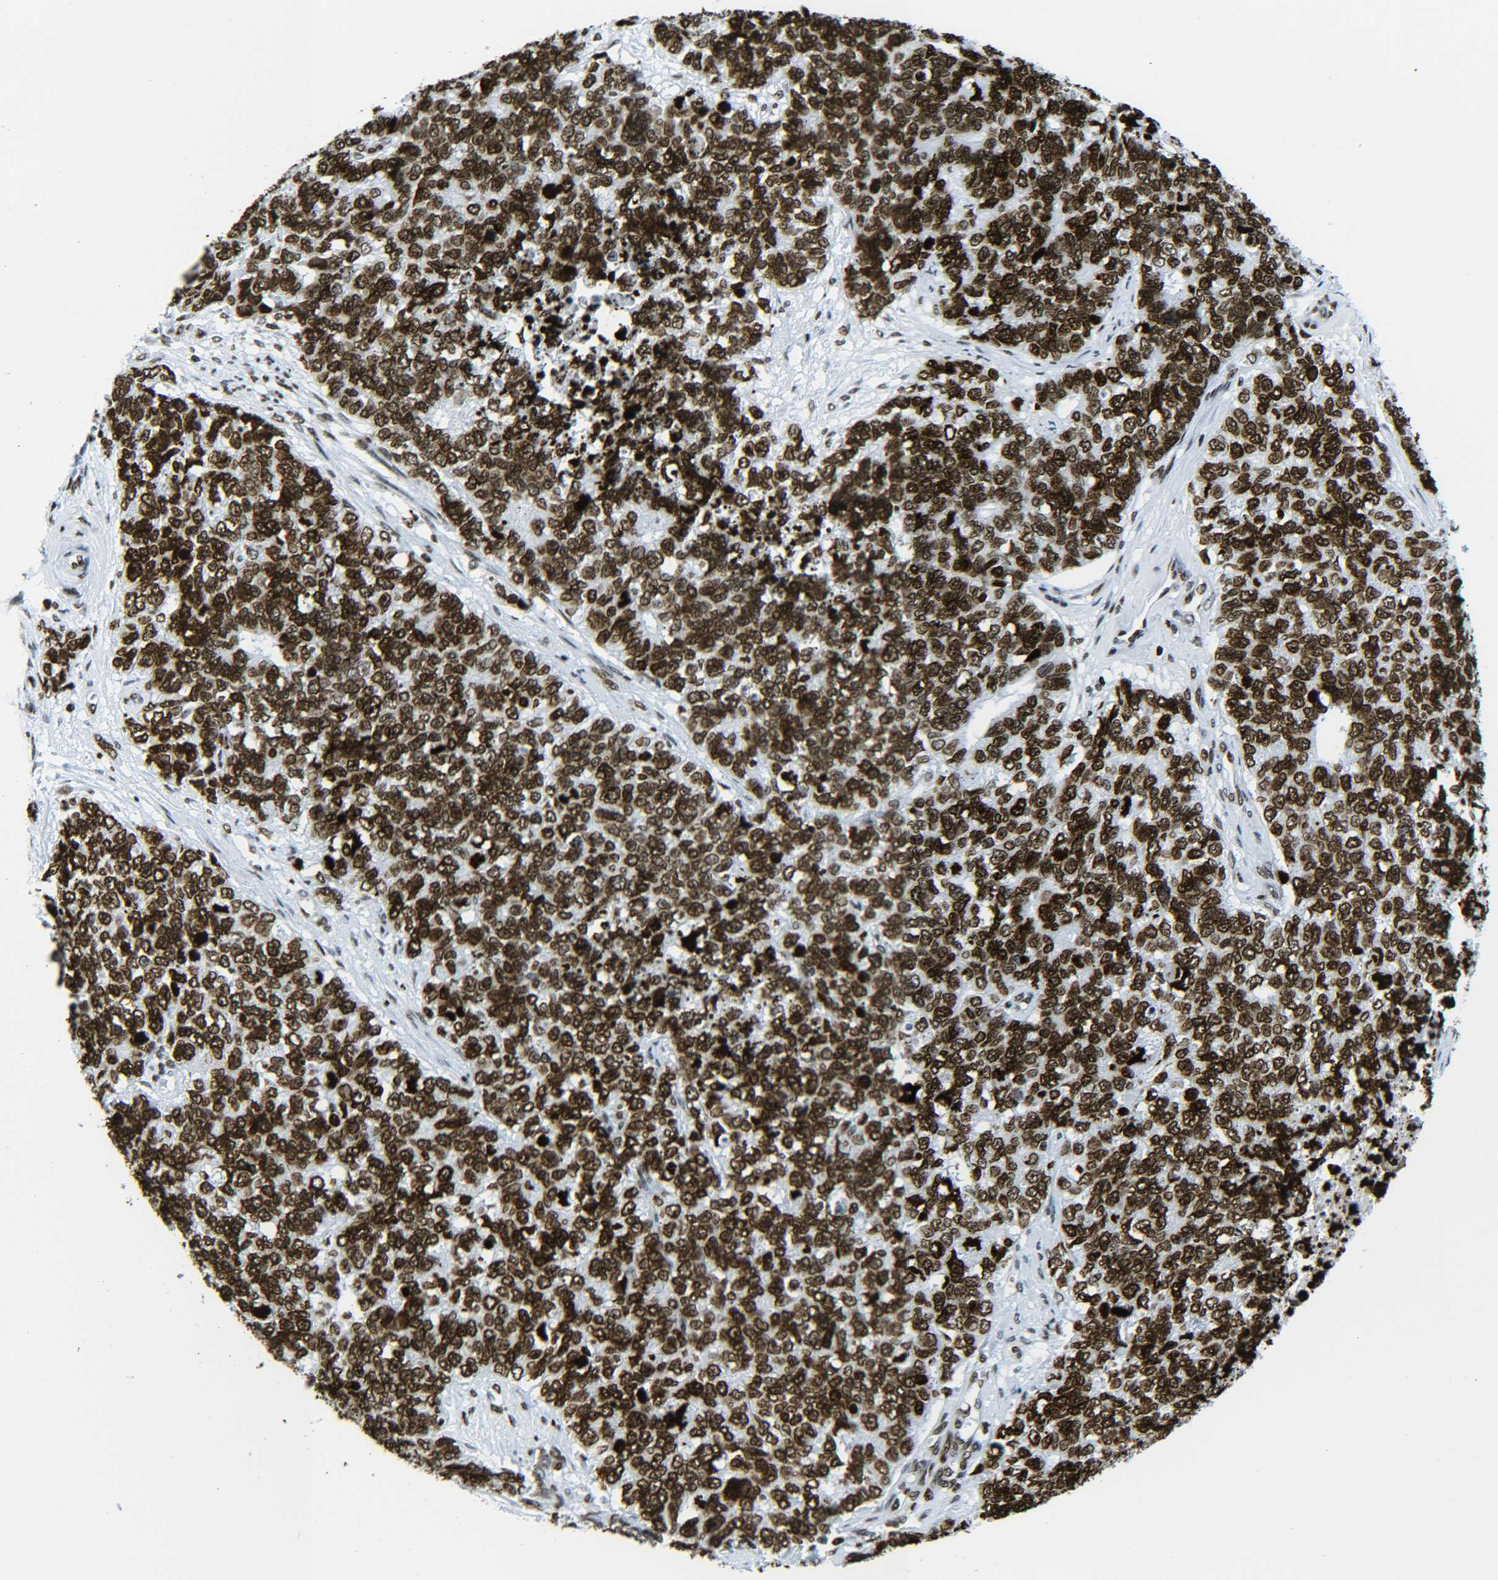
{"staining": {"intensity": "strong", "quantity": ">75%", "location": "nuclear"}, "tissue": "cervical cancer", "cell_type": "Tumor cells", "image_type": "cancer", "snomed": [{"axis": "morphology", "description": "Squamous cell carcinoma, NOS"}, {"axis": "topography", "description": "Cervix"}], "caption": "Immunohistochemical staining of human squamous cell carcinoma (cervical) reveals high levels of strong nuclear positivity in approximately >75% of tumor cells. The protein of interest is shown in brown color, while the nuclei are stained blue.", "gene": "H2AX", "patient": {"sex": "female", "age": 63}}